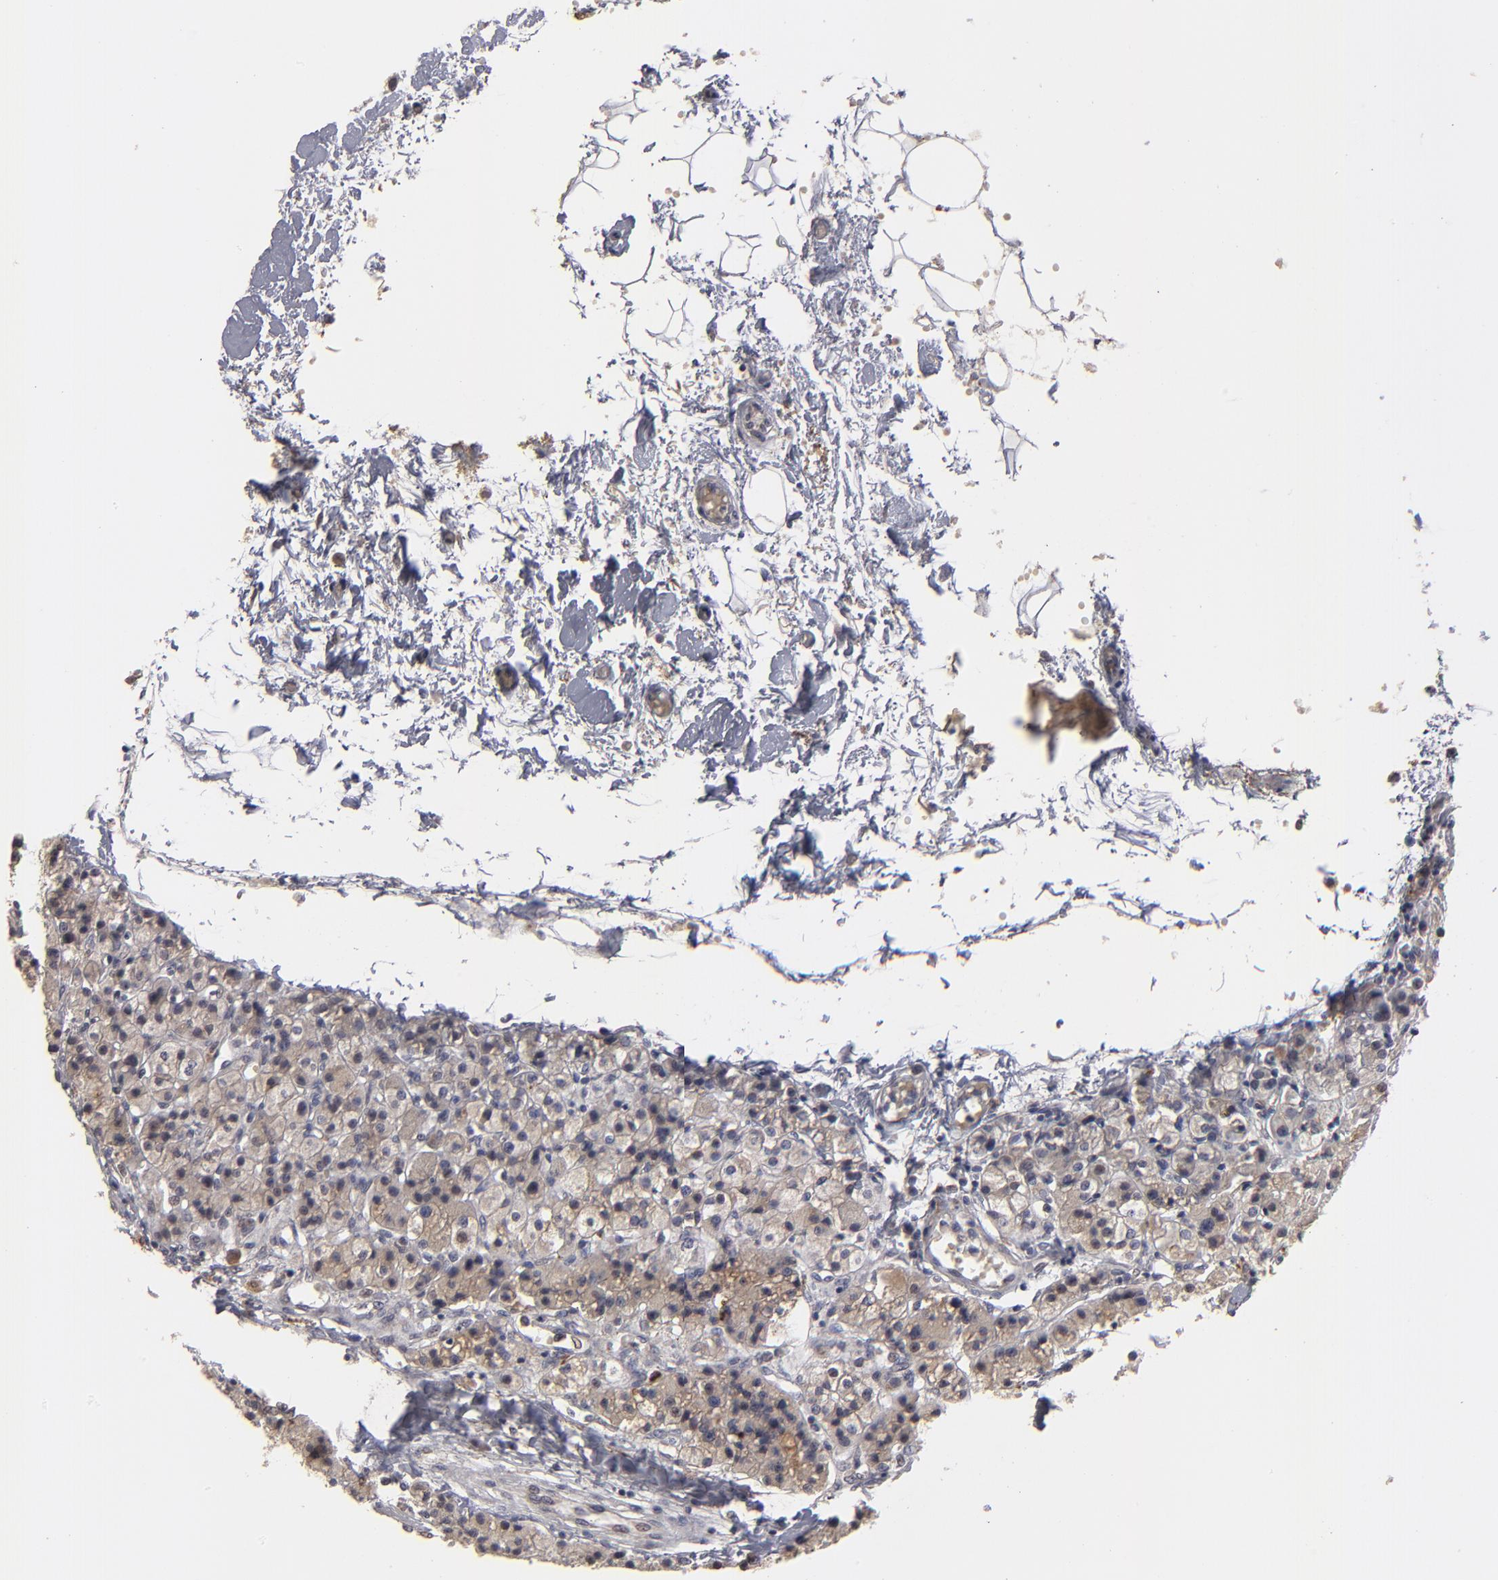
{"staining": {"intensity": "weak", "quantity": "25%-75%", "location": "cytoplasmic/membranous"}, "tissue": "parathyroid gland", "cell_type": "Glandular cells", "image_type": "normal", "snomed": [{"axis": "morphology", "description": "Normal tissue, NOS"}, {"axis": "topography", "description": "Parathyroid gland"}], "caption": "High-magnification brightfield microscopy of unremarkable parathyroid gland stained with DAB (brown) and counterstained with hematoxylin (blue). glandular cells exhibit weak cytoplasmic/membranous staining is appreciated in approximately25%-75% of cells.", "gene": "GPM6B", "patient": {"sex": "female", "age": 58}}